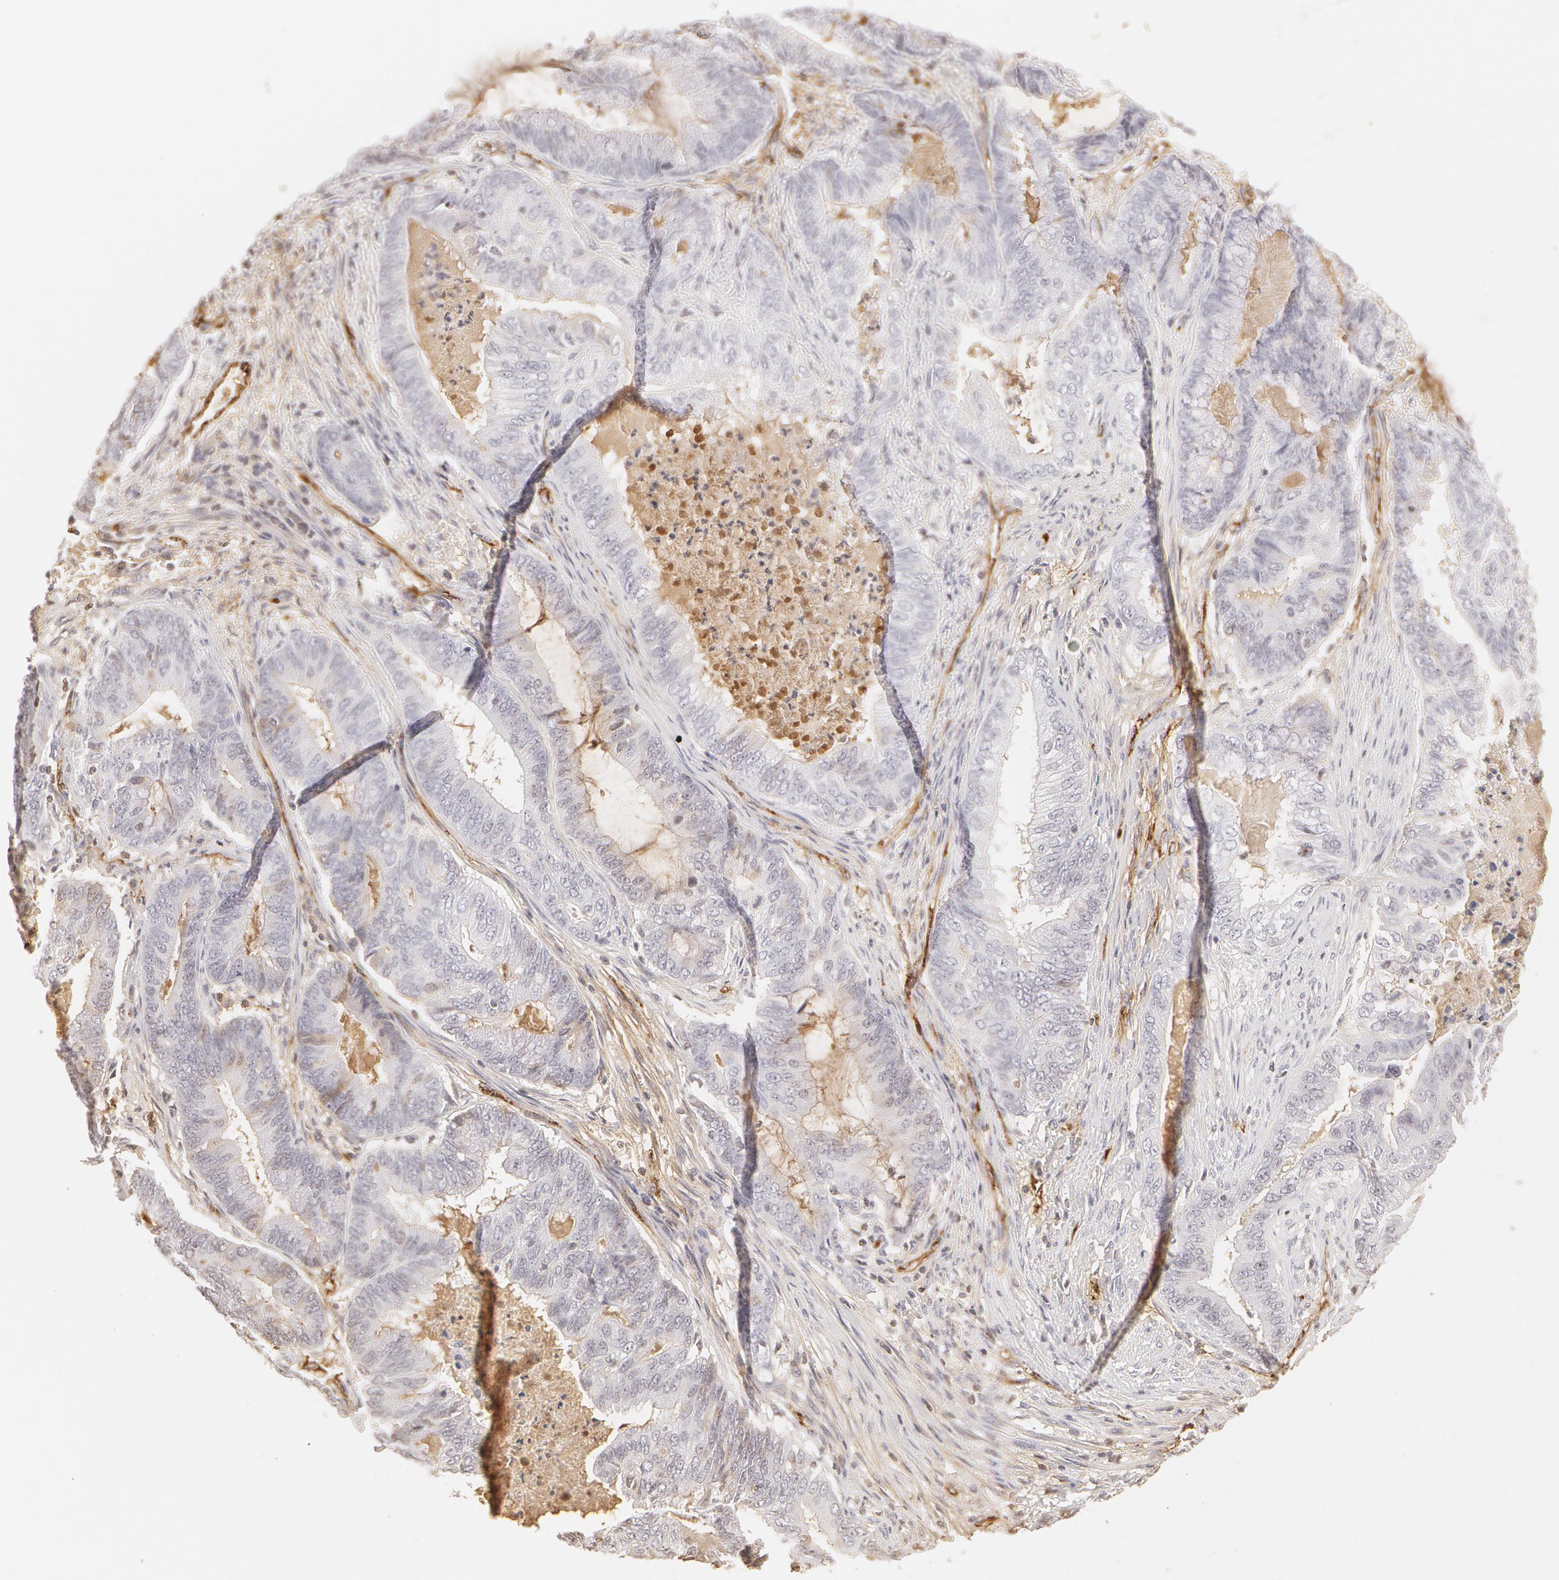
{"staining": {"intensity": "negative", "quantity": "none", "location": "none"}, "tissue": "endometrial cancer", "cell_type": "Tumor cells", "image_type": "cancer", "snomed": [{"axis": "morphology", "description": "Adenocarcinoma, NOS"}, {"axis": "topography", "description": "Endometrium"}], "caption": "The photomicrograph displays no staining of tumor cells in adenocarcinoma (endometrial).", "gene": "VWF", "patient": {"sex": "female", "age": 63}}